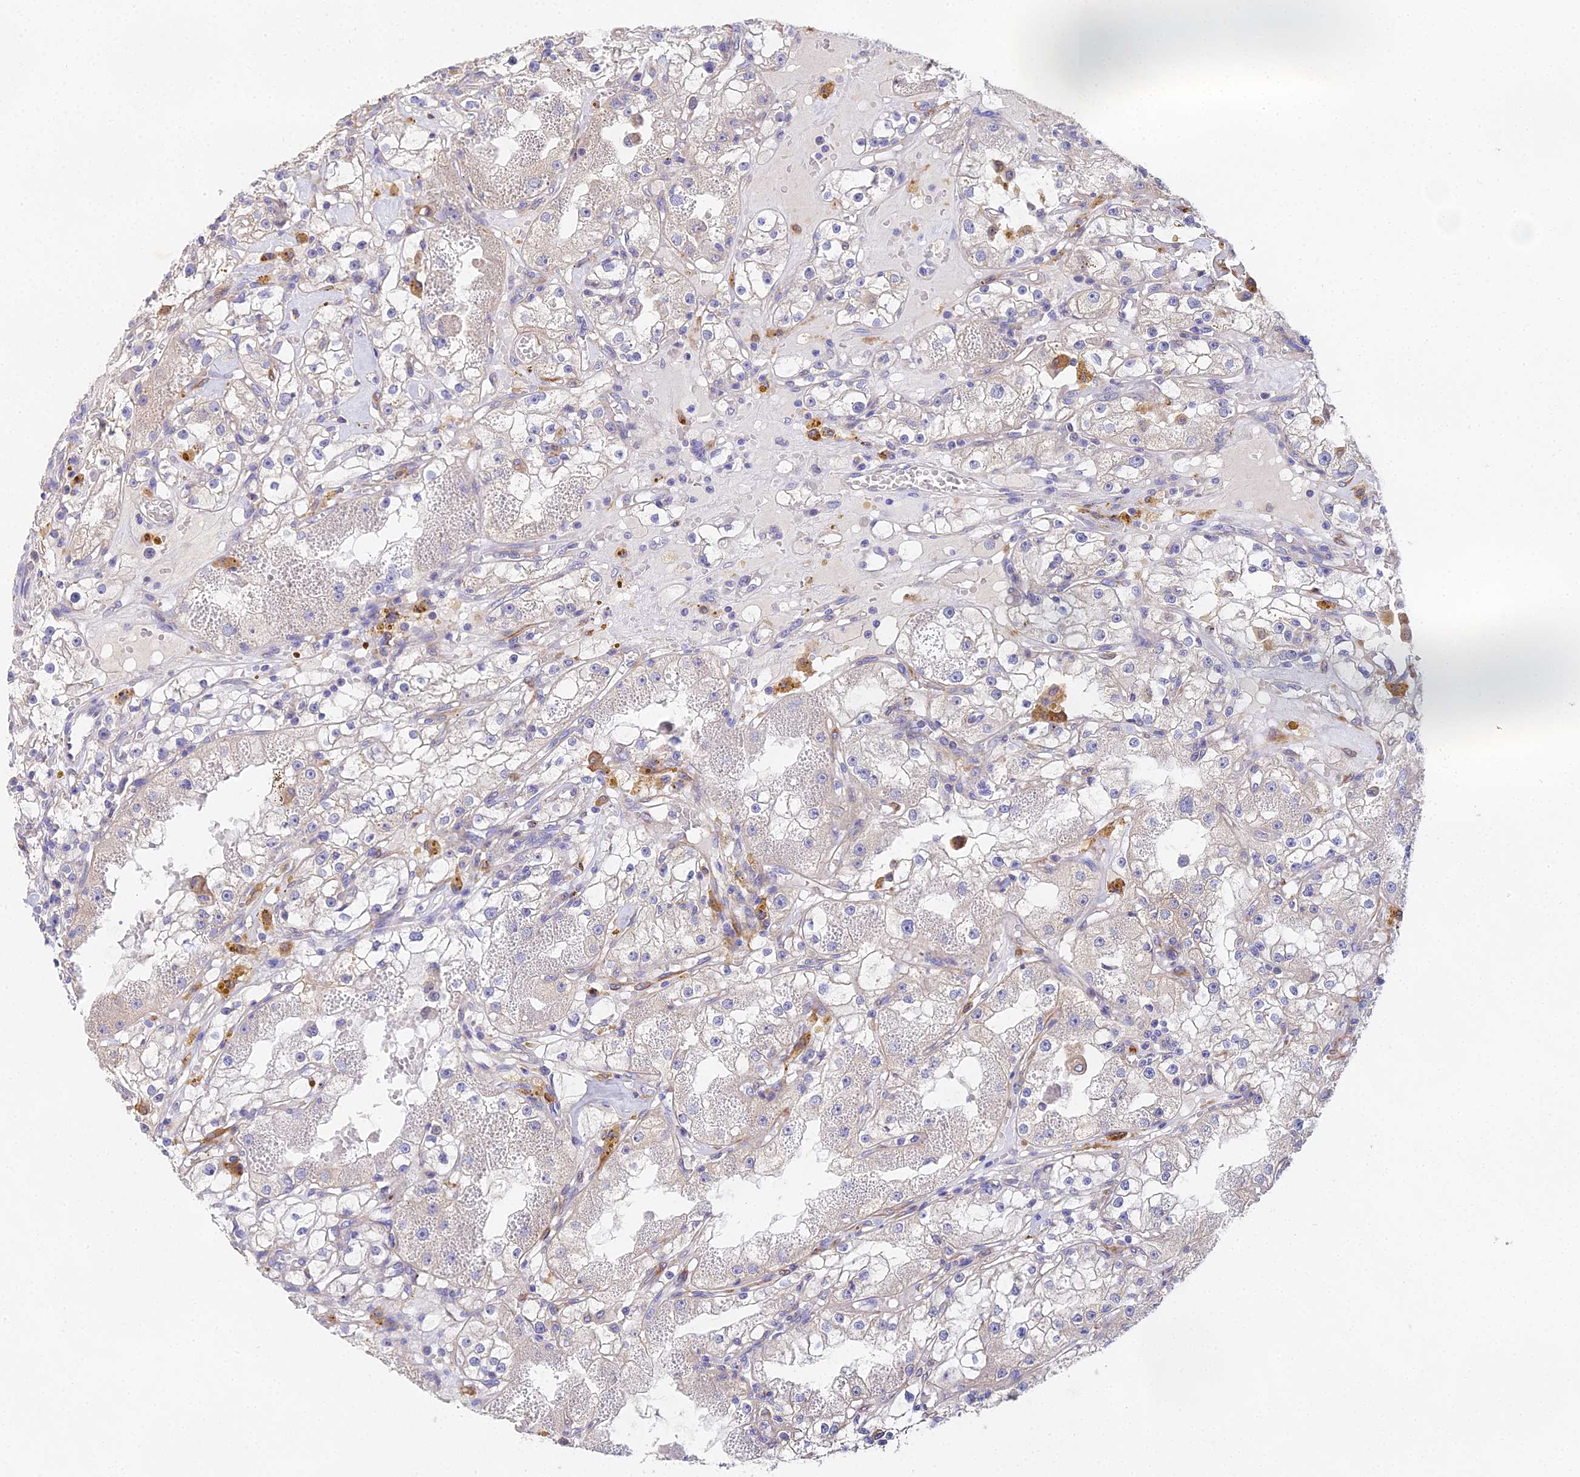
{"staining": {"intensity": "negative", "quantity": "none", "location": "none"}, "tissue": "renal cancer", "cell_type": "Tumor cells", "image_type": "cancer", "snomed": [{"axis": "morphology", "description": "Adenocarcinoma, NOS"}, {"axis": "topography", "description": "Kidney"}], "caption": "Renal adenocarcinoma was stained to show a protein in brown. There is no significant staining in tumor cells.", "gene": "PPP2R2C", "patient": {"sex": "male", "age": 56}}